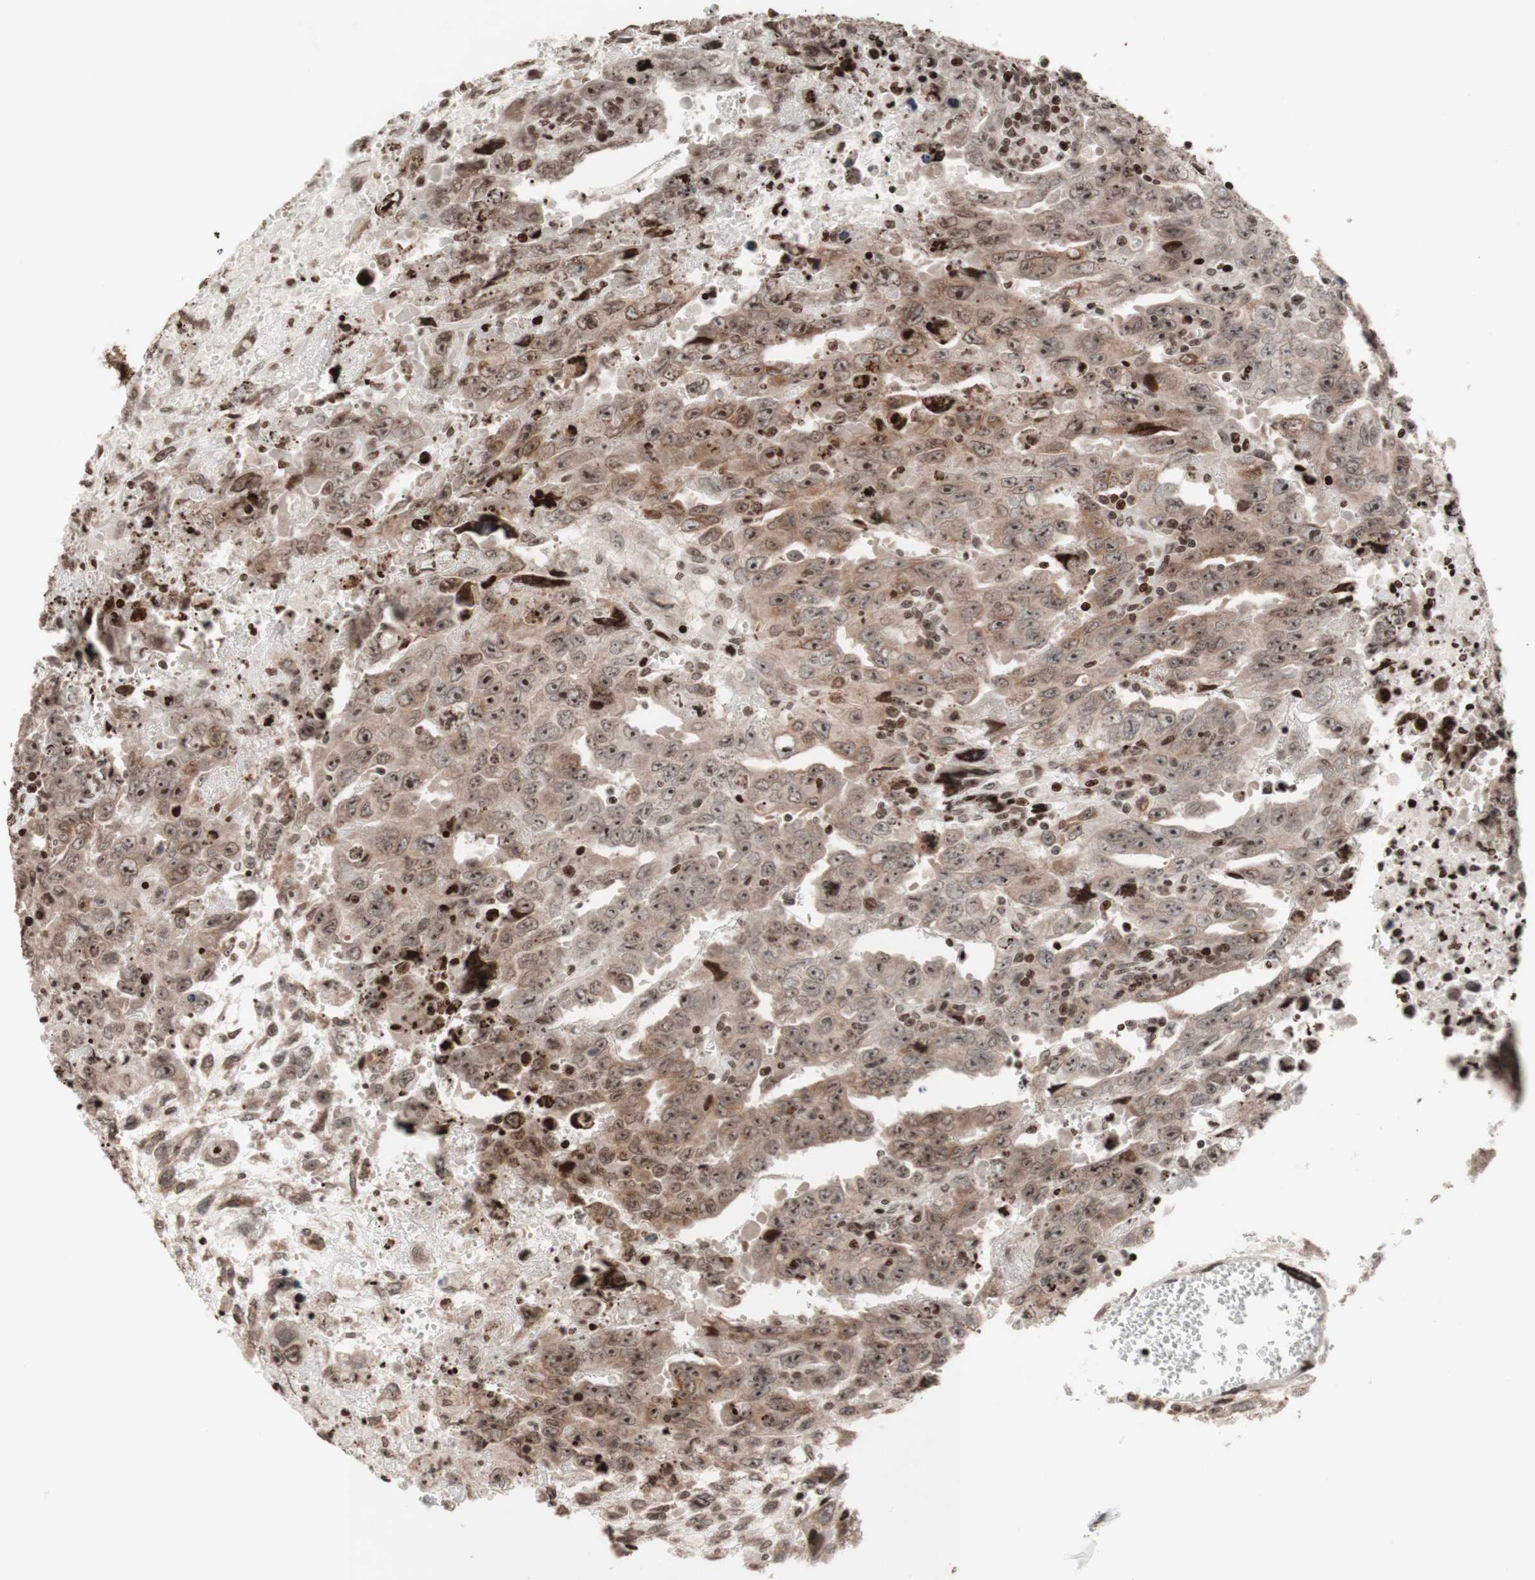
{"staining": {"intensity": "strong", "quantity": ">75%", "location": "cytoplasmic/membranous"}, "tissue": "testis cancer", "cell_type": "Tumor cells", "image_type": "cancer", "snomed": [{"axis": "morphology", "description": "Carcinoma, Embryonal, NOS"}, {"axis": "topography", "description": "Testis"}], "caption": "A histopathology image showing strong cytoplasmic/membranous staining in about >75% of tumor cells in testis embryonal carcinoma, as visualized by brown immunohistochemical staining.", "gene": "NCAPD2", "patient": {"sex": "male", "age": 28}}